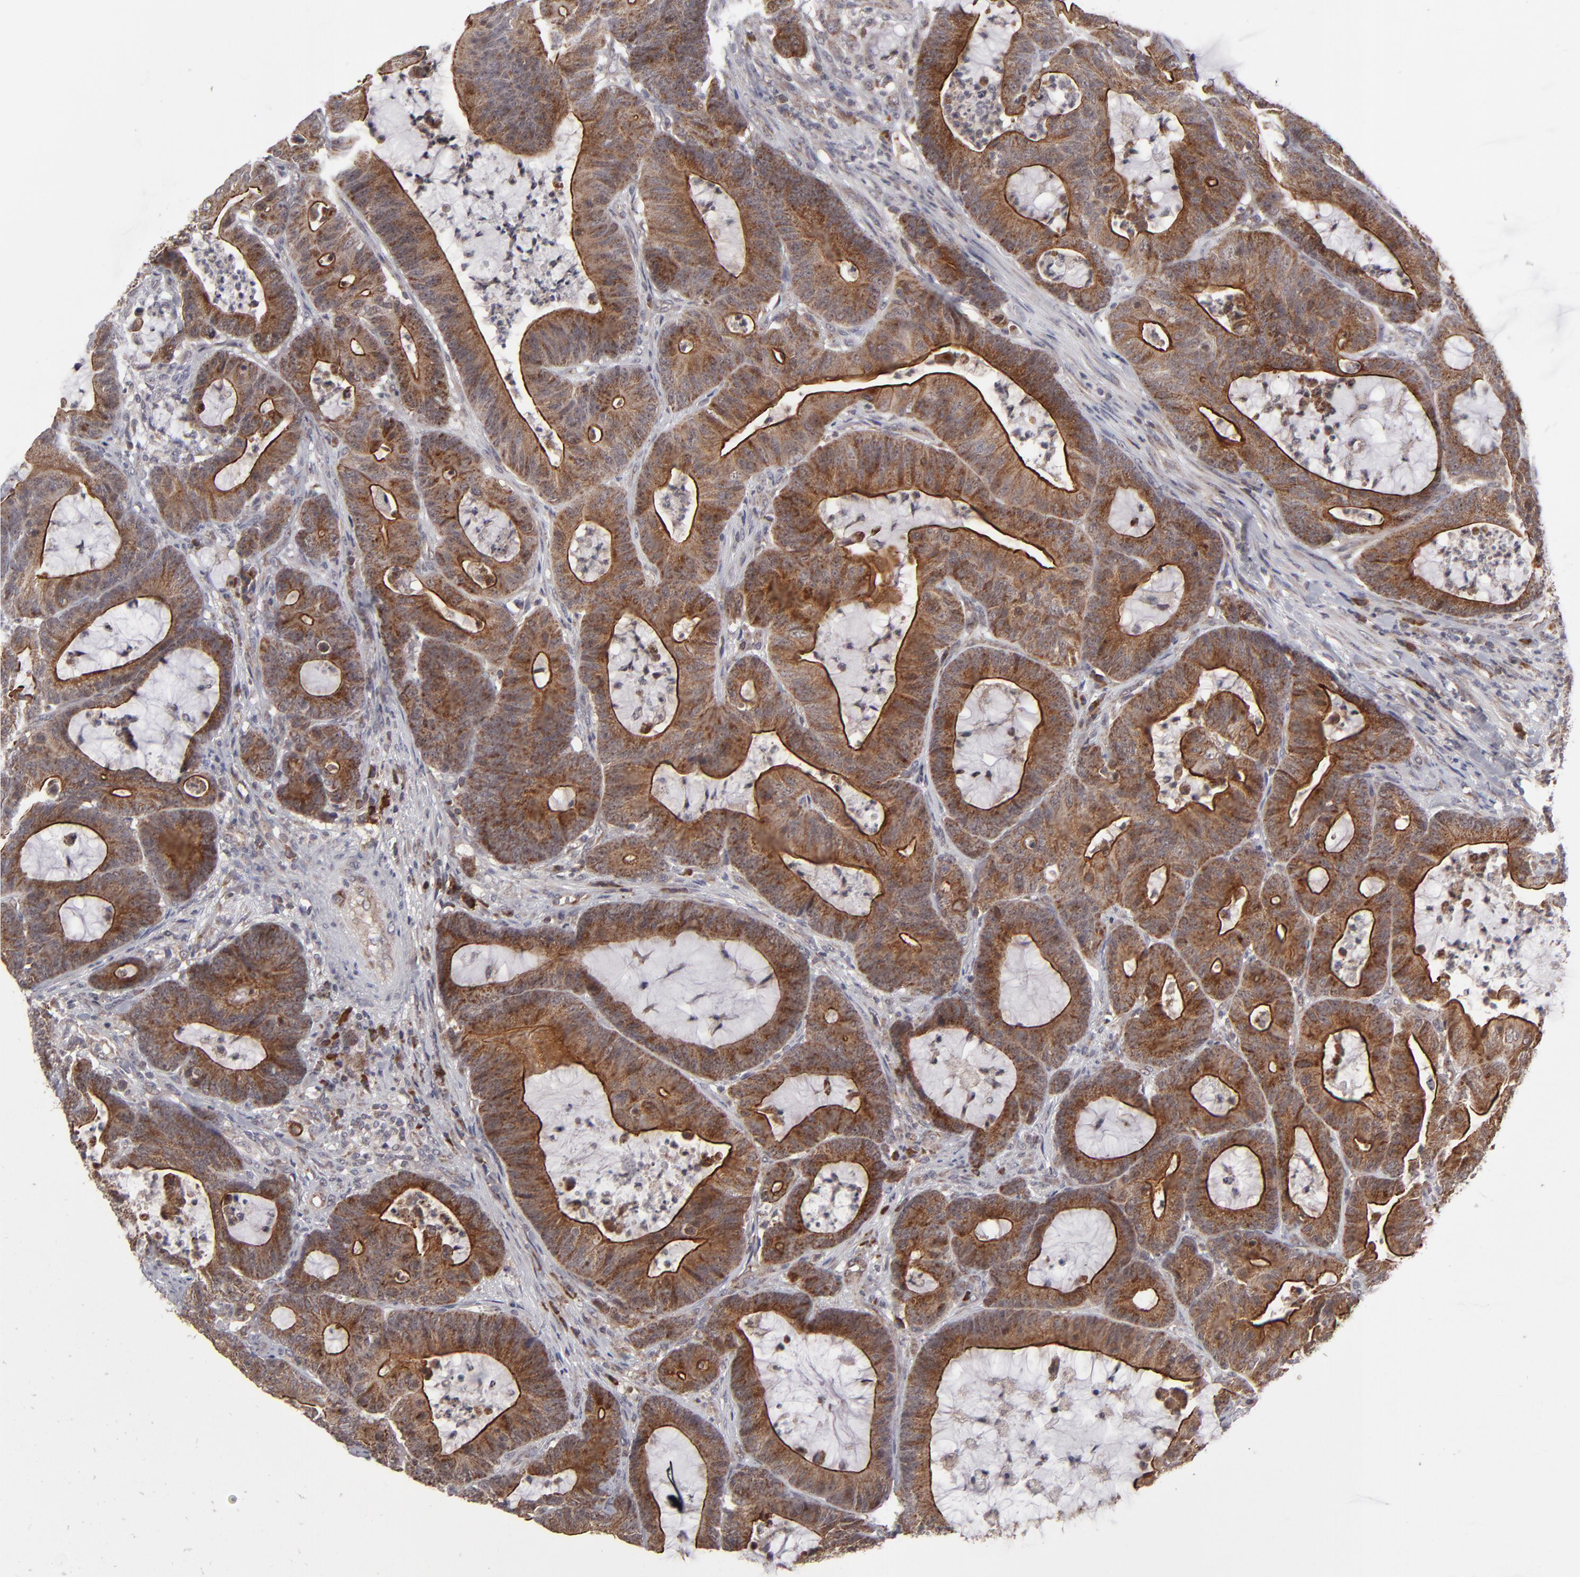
{"staining": {"intensity": "strong", "quantity": ">75%", "location": "cytoplasmic/membranous"}, "tissue": "colorectal cancer", "cell_type": "Tumor cells", "image_type": "cancer", "snomed": [{"axis": "morphology", "description": "Adenocarcinoma, NOS"}, {"axis": "topography", "description": "Colon"}], "caption": "Immunohistochemical staining of human colorectal adenocarcinoma exhibits high levels of strong cytoplasmic/membranous positivity in approximately >75% of tumor cells. (Brightfield microscopy of DAB IHC at high magnification).", "gene": "GLCCI1", "patient": {"sex": "female", "age": 84}}